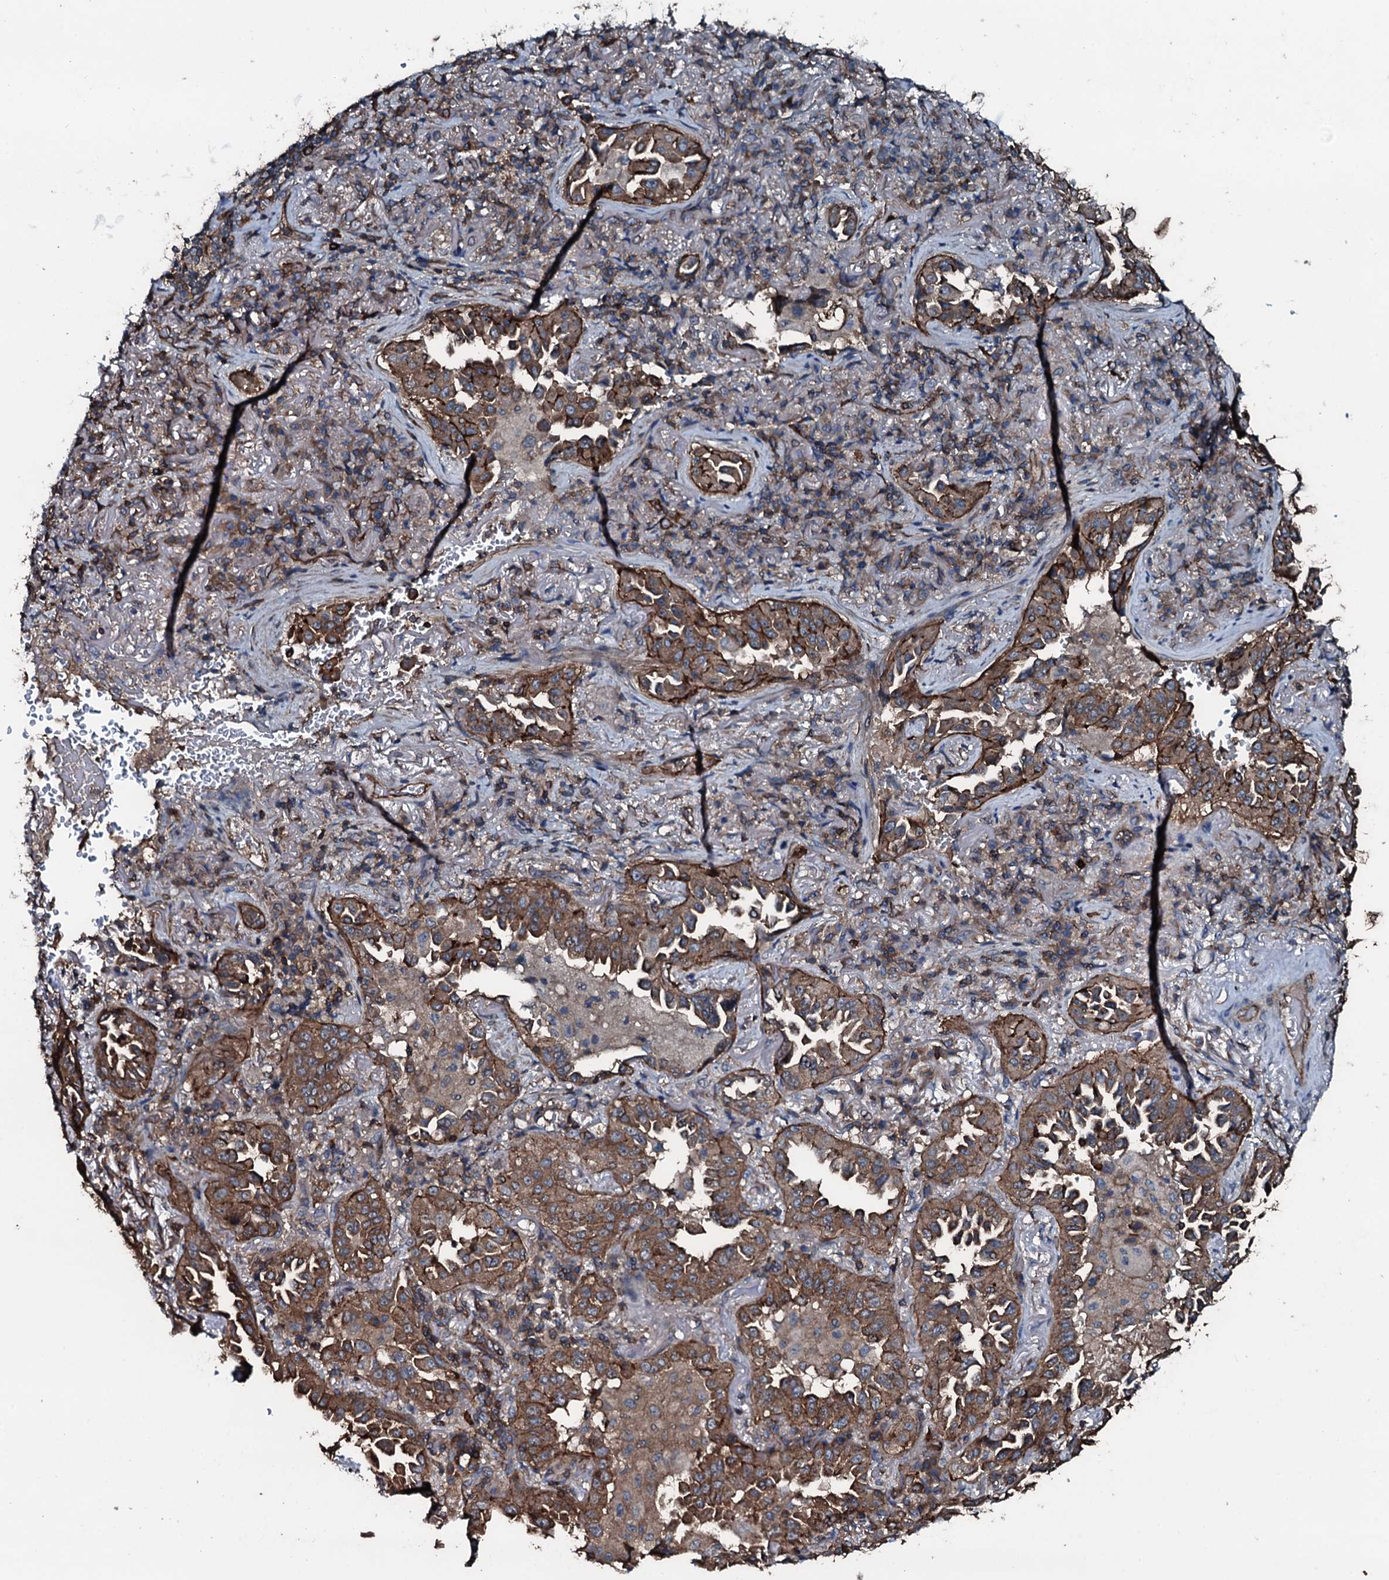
{"staining": {"intensity": "strong", "quantity": ">75%", "location": "cytoplasmic/membranous"}, "tissue": "lung cancer", "cell_type": "Tumor cells", "image_type": "cancer", "snomed": [{"axis": "morphology", "description": "Adenocarcinoma, NOS"}, {"axis": "topography", "description": "Lung"}], "caption": "Protein analysis of lung cancer (adenocarcinoma) tissue exhibits strong cytoplasmic/membranous expression in about >75% of tumor cells.", "gene": "SLC25A38", "patient": {"sex": "female", "age": 69}}